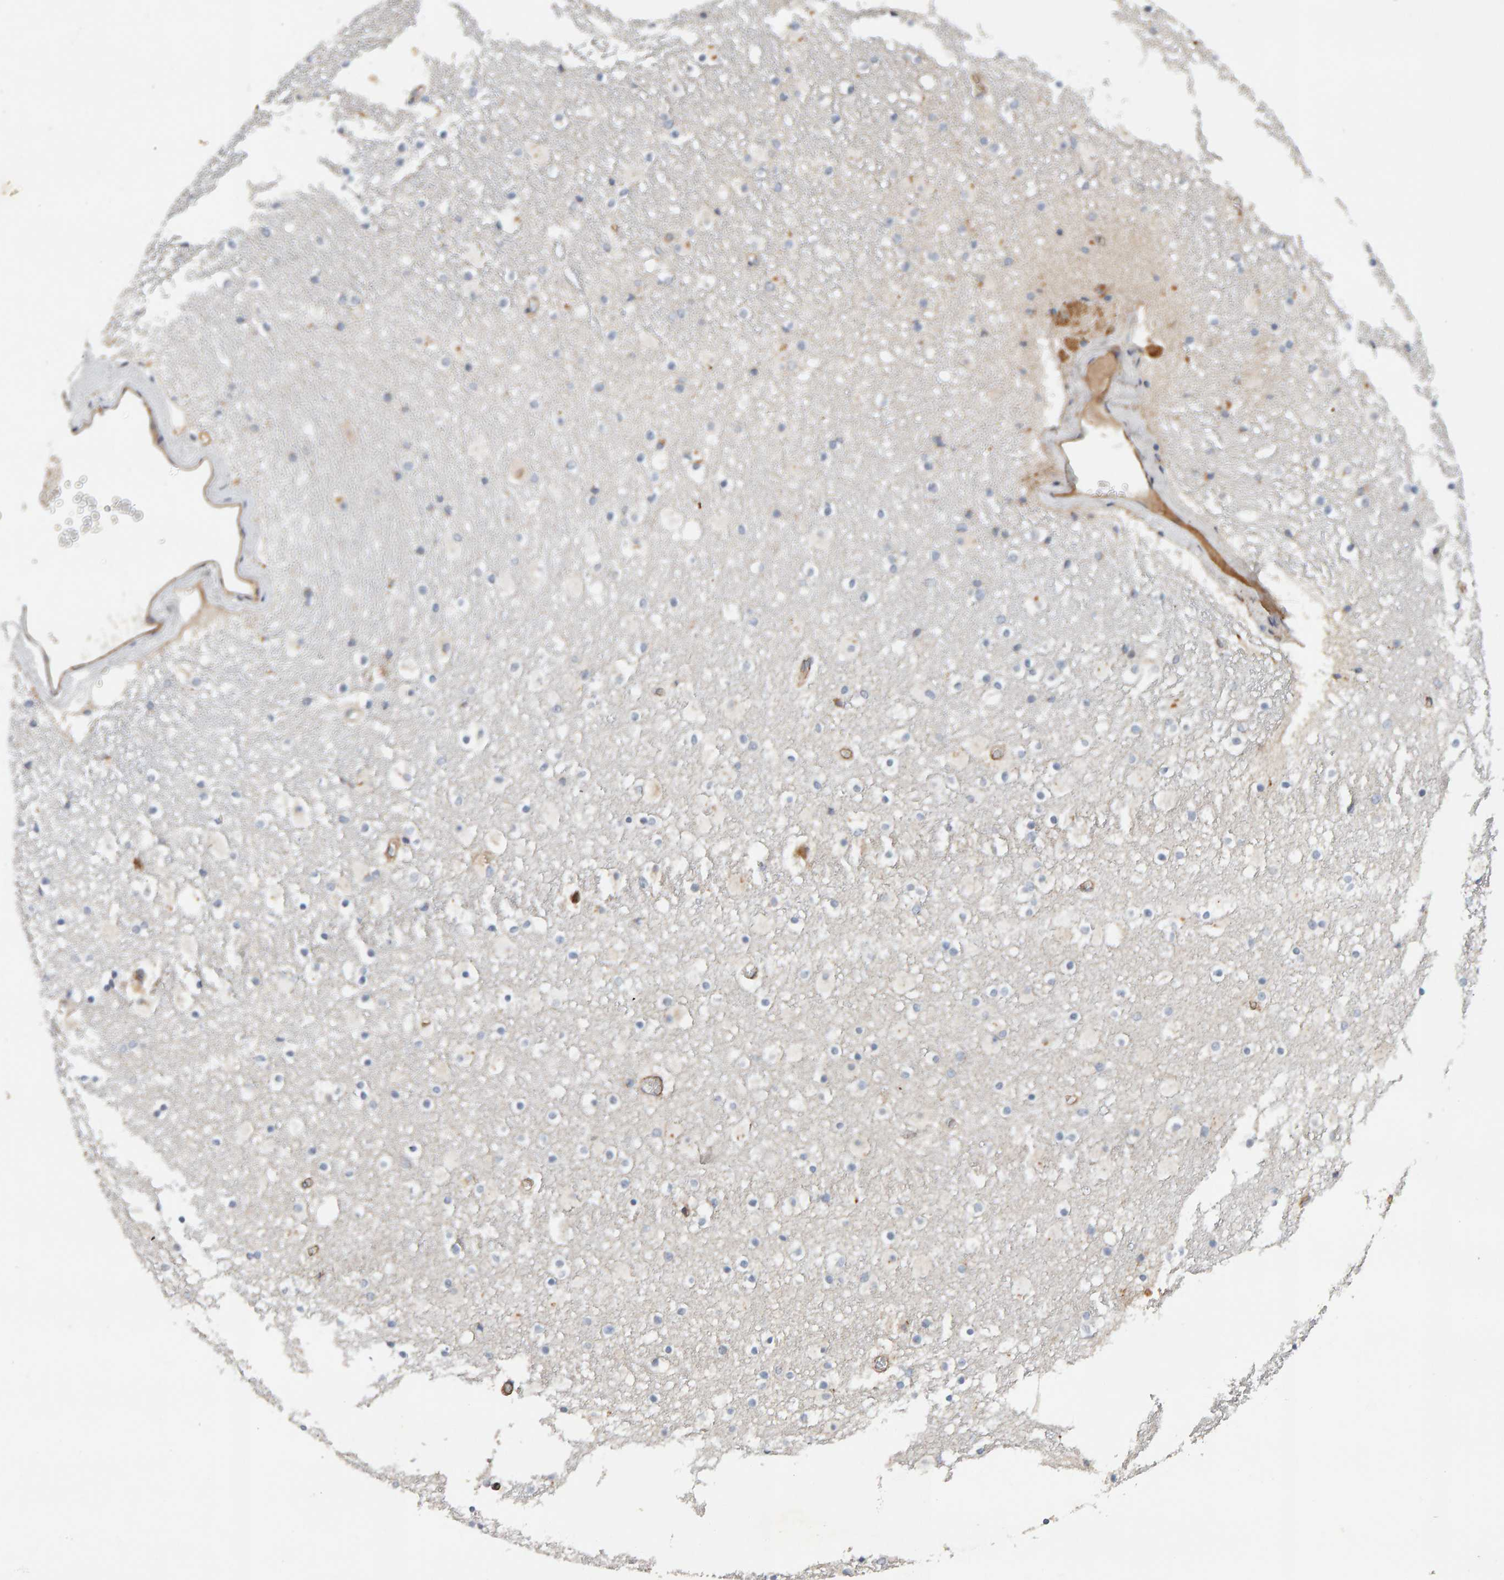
{"staining": {"intensity": "weak", "quantity": "<25%", "location": "cytoplasmic/membranous"}, "tissue": "caudate", "cell_type": "Glial cells", "image_type": "normal", "snomed": [{"axis": "morphology", "description": "Normal tissue, NOS"}, {"axis": "topography", "description": "Lateral ventricle wall"}], "caption": "Immunohistochemistry image of benign caudate: caudate stained with DAB (3,3'-diaminobenzidine) reveals no significant protein expression in glial cells. (Brightfield microscopy of DAB (3,3'-diaminobenzidine) immunohistochemistry (IHC) at high magnification).", "gene": "PTPRM", "patient": {"sex": "male", "age": 45}}